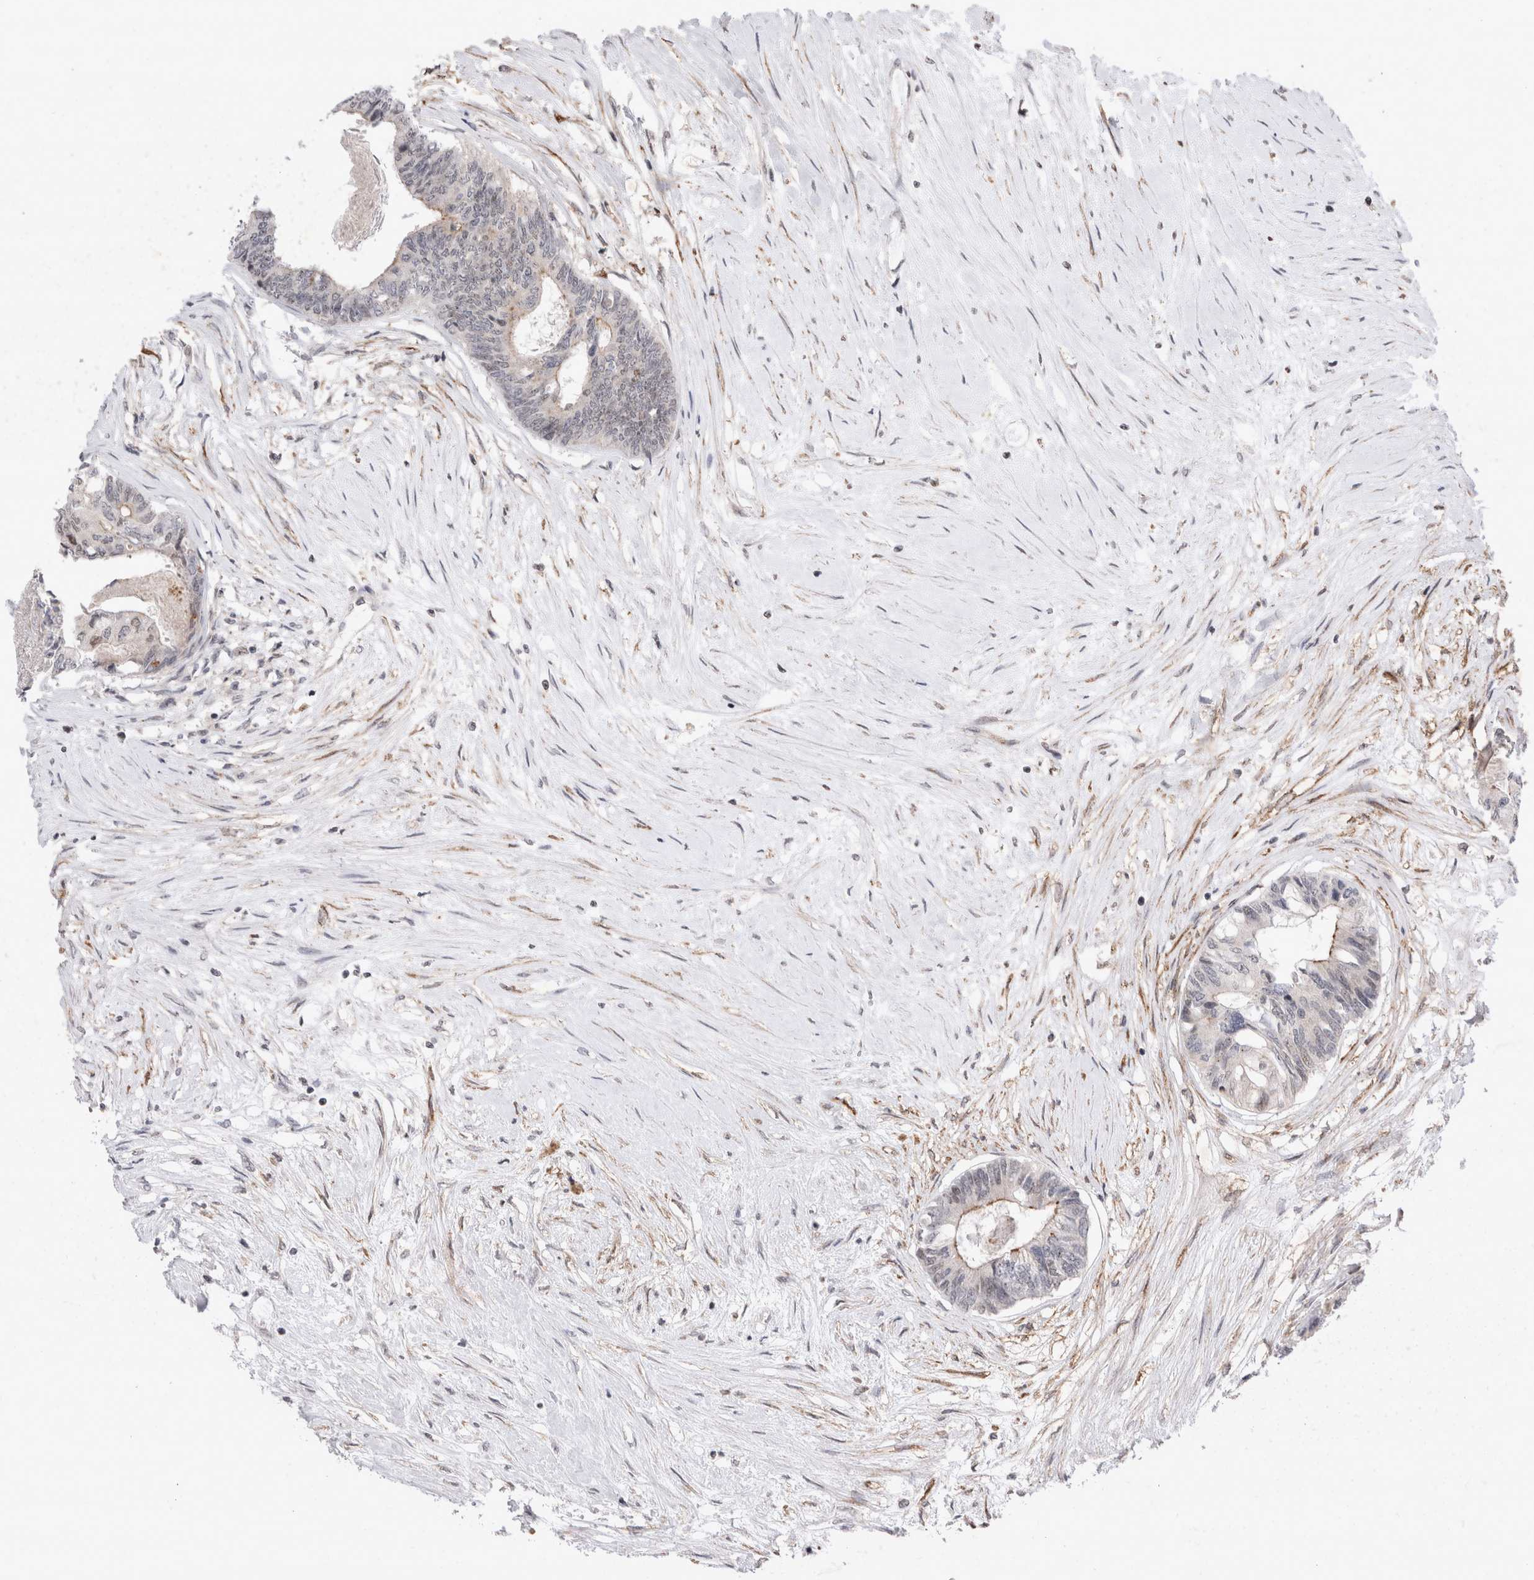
{"staining": {"intensity": "negative", "quantity": "none", "location": "none"}, "tissue": "colorectal cancer", "cell_type": "Tumor cells", "image_type": "cancer", "snomed": [{"axis": "morphology", "description": "Adenocarcinoma, NOS"}, {"axis": "topography", "description": "Rectum"}], "caption": "Colorectal cancer (adenocarcinoma) stained for a protein using immunohistochemistry reveals no positivity tumor cells.", "gene": "STK11", "patient": {"sex": "male", "age": 63}}